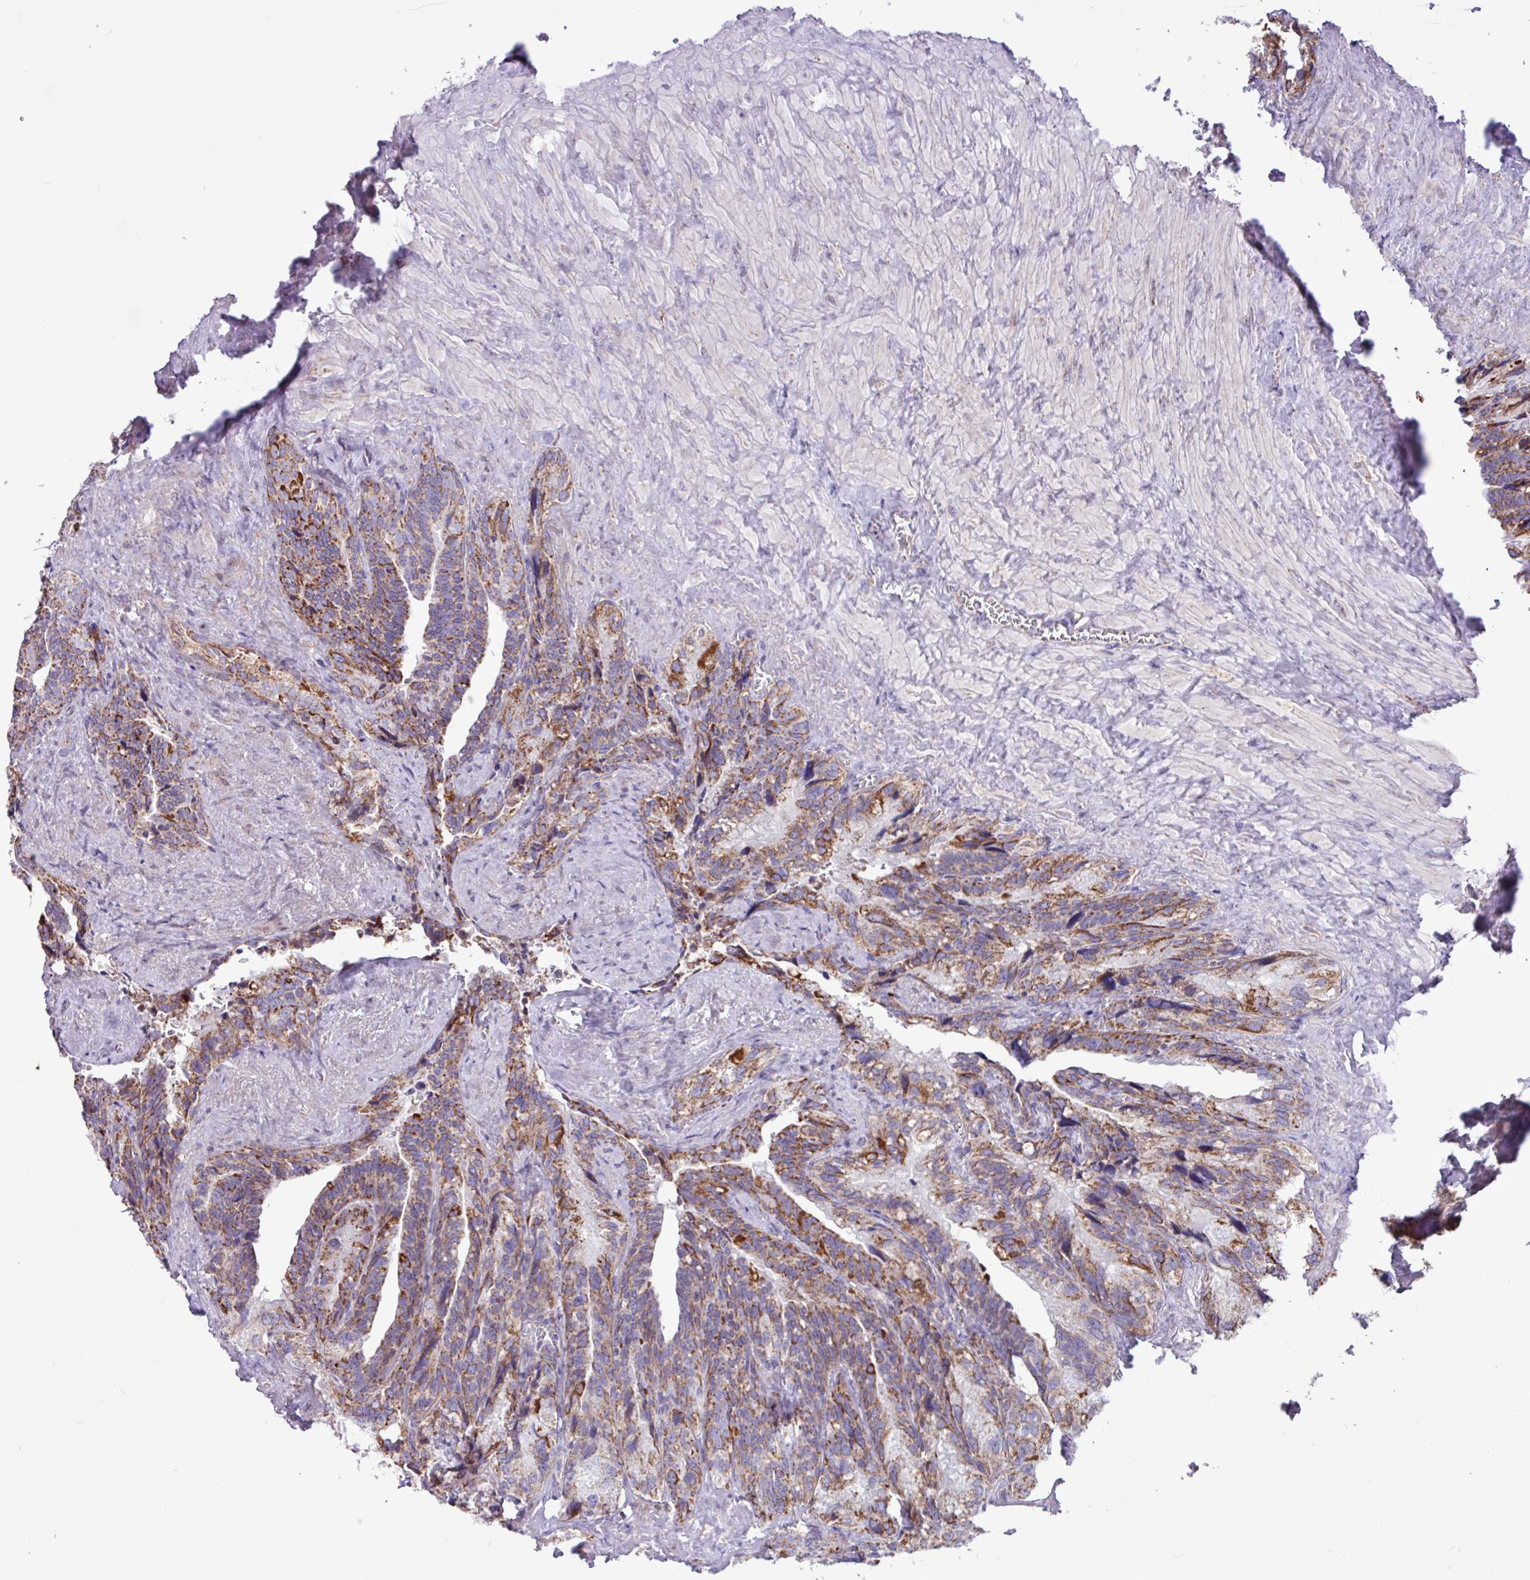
{"staining": {"intensity": "moderate", "quantity": ">75%", "location": "cytoplasmic/membranous"}, "tissue": "seminal vesicle", "cell_type": "Glandular cells", "image_type": "normal", "snomed": [{"axis": "morphology", "description": "Normal tissue, NOS"}, {"axis": "topography", "description": "Seminal veicle"}], "caption": "Glandular cells display medium levels of moderate cytoplasmic/membranous positivity in about >75% of cells in unremarkable human seminal vesicle.", "gene": "RTL3", "patient": {"sex": "male", "age": 68}}